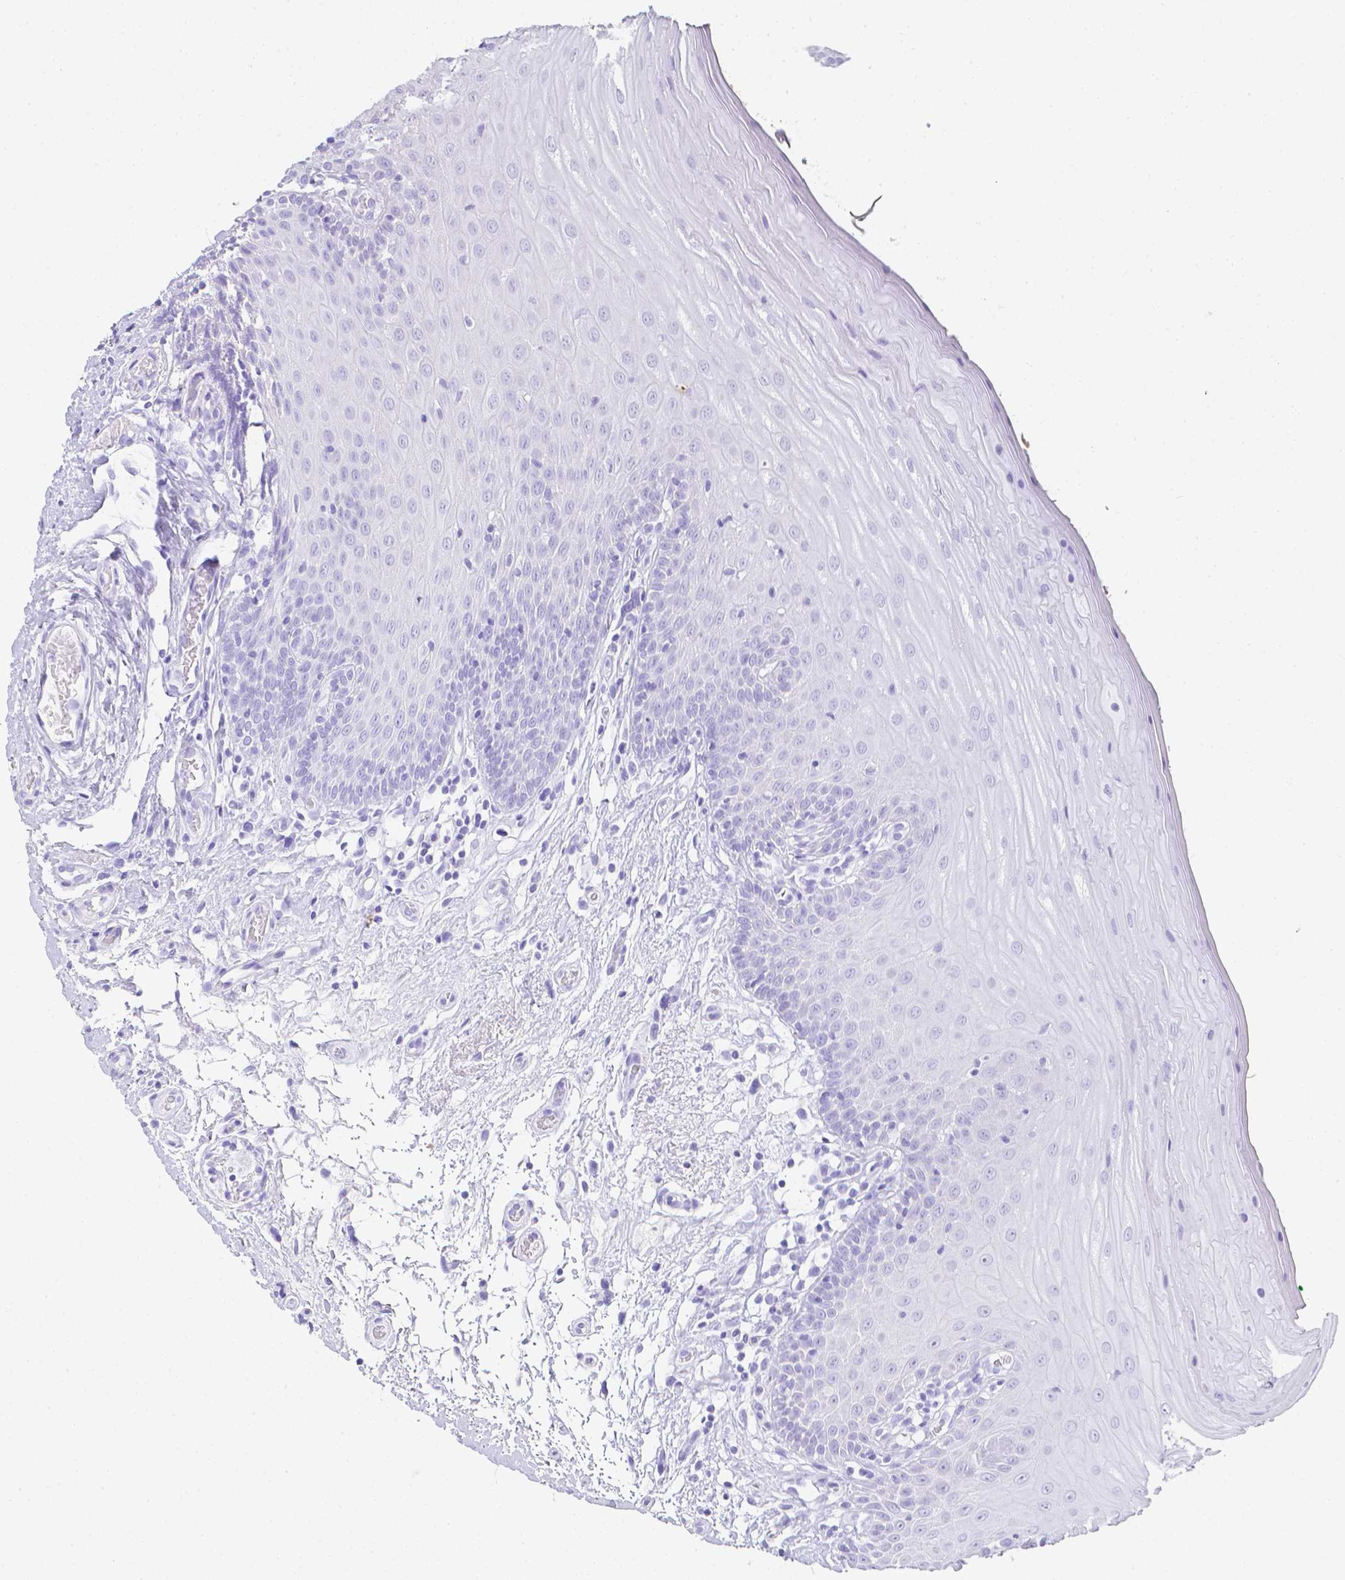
{"staining": {"intensity": "negative", "quantity": "none", "location": "none"}, "tissue": "oral mucosa", "cell_type": "Squamous epithelial cells", "image_type": "normal", "snomed": [{"axis": "morphology", "description": "Normal tissue, NOS"}, {"axis": "topography", "description": "Oral tissue"}, {"axis": "topography", "description": "Tounge, NOS"}, {"axis": "topography", "description": "Head-Neck"}], "caption": "High magnification brightfield microscopy of unremarkable oral mucosa stained with DAB (3,3'-diaminobenzidine) (brown) and counterstained with hematoxylin (blue): squamous epithelial cells show no significant positivity. The staining is performed using DAB brown chromogen with nuclei counter-stained in using hematoxylin.", "gene": "LGALS4", "patient": {"sex": "female", "age": 84}}